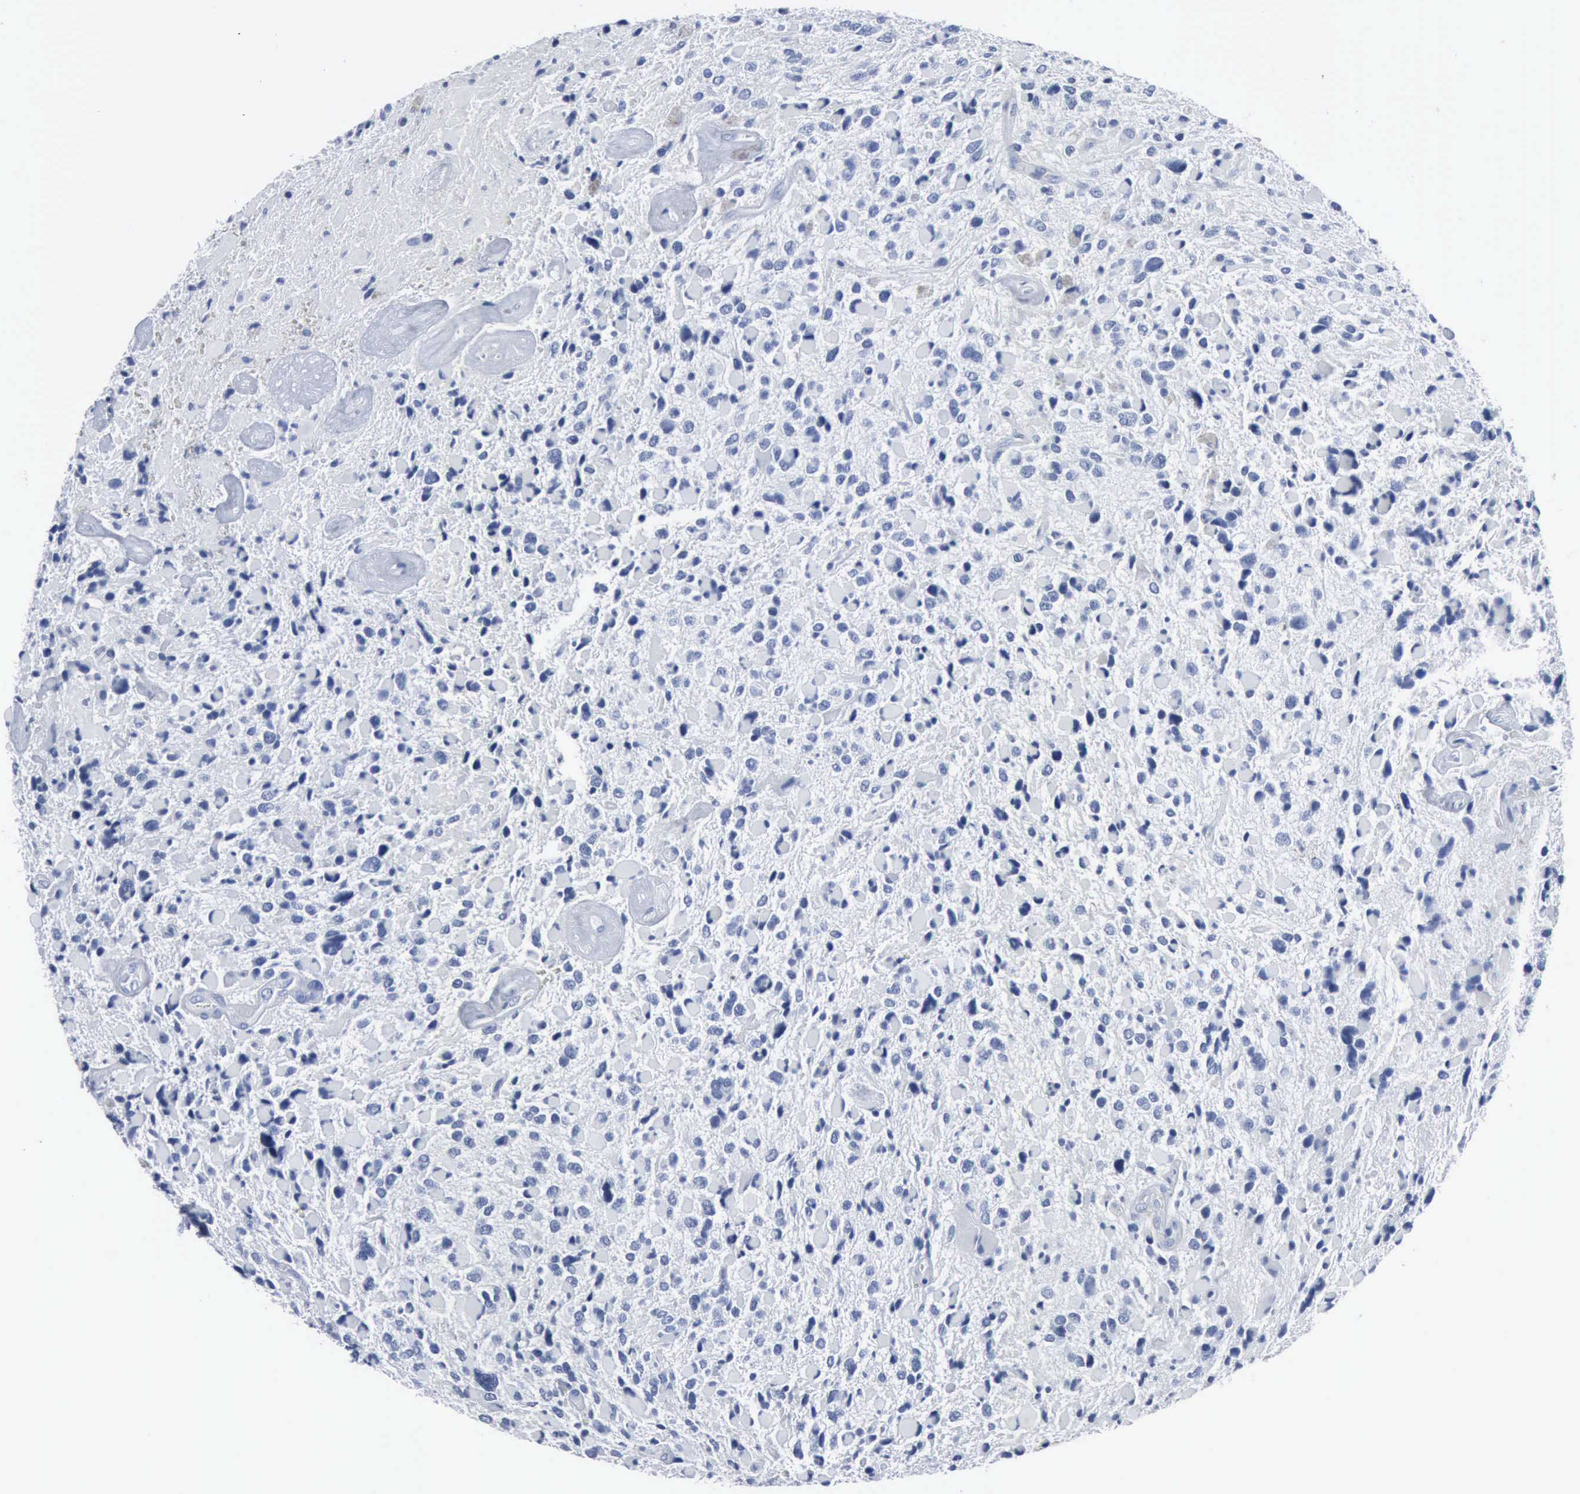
{"staining": {"intensity": "negative", "quantity": "none", "location": "none"}, "tissue": "glioma", "cell_type": "Tumor cells", "image_type": "cancer", "snomed": [{"axis": "morphology", "description": "Glioma, malignant, High grade"}, {"axis": "topography", "description": "Brain"}], "caption": "Photomicrograph shows no protein expression in tumor cells of glioma tissue.", "gene": "DMD", "patient": {"sex": "female", "age": 37}}